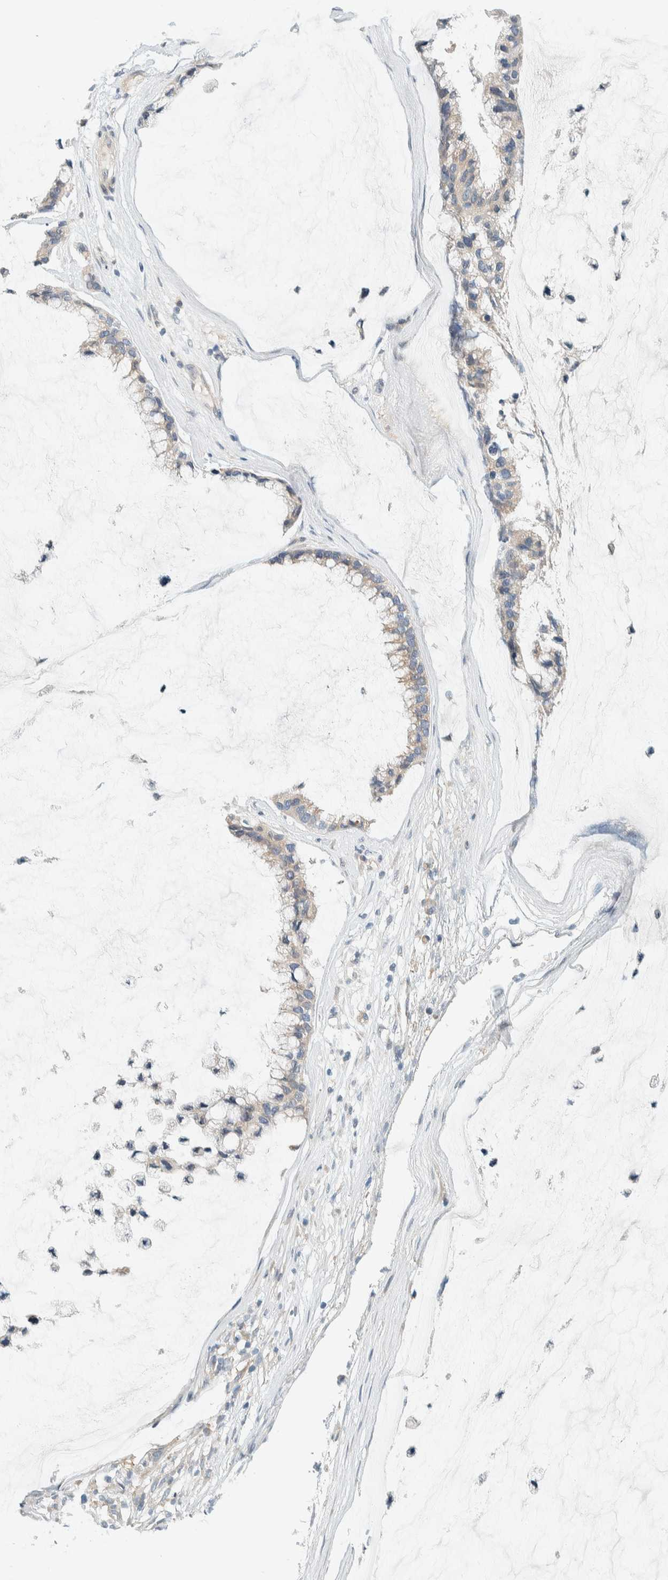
{"staining": {"intensity": "weak", "quantity": "<25%", "location": "cytoplasmic/membranous"}, "tissue": "ovarian cancer", "cell_type": "Tumor cells", "image_type": "cancer", "snomed": [{"axis": "morphology", "description": "Cystadenocarcinoma, mucinous, NOS"}, {"axis": "topography", "description": "Ovary"}], "caption": "Ovarian cancer (mucinous cystadenocarcinoma) stained for a protein using immunohistochemistry (IHC) reveals no expression tumor cells.", "gene": "SUMF2", "patient": {"sex": "female", "age": 39}}